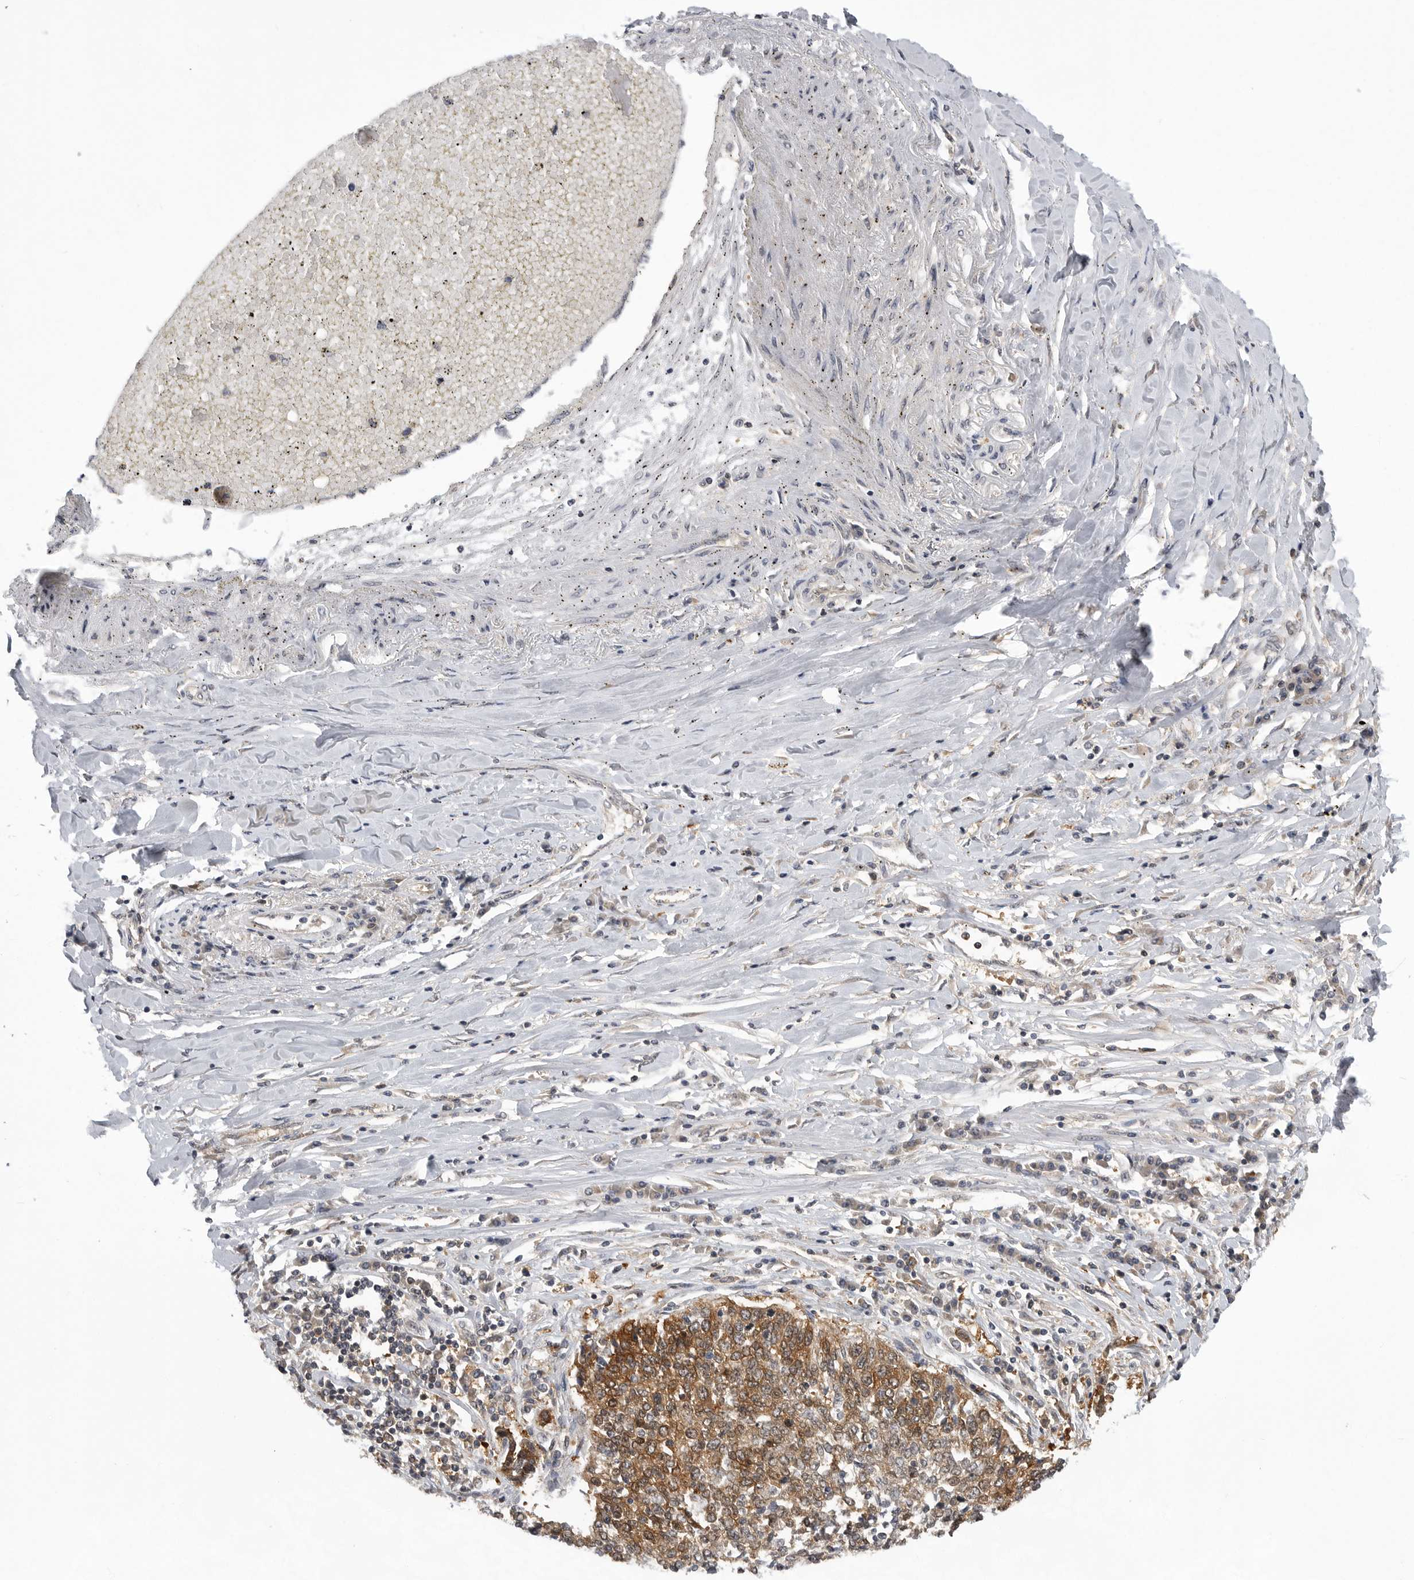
{"staining": {"intensity": "moderate", "quantity": ">75%", "location": "cytoplasmic/membranous"}, "tissue": "lung cancer", "cell_type": "Tumor cells", "image_type": "cancer", "snomed": [{"axis": "morphology", "description": "Normal tissue, NOS"}, {"axis": "morphology", "description": "Squamous cell carcinoma, NOS"}, {"axis": "topography", "description": "Cartilage tissue"}, {"axis": "topography", "description": "Bronchus"}, {"axis": "topography", "description": "Lung"}, {"axis": "topography", "description": "Peripheral nerve tissue"}], "caption": "Lung squamous cell carcinoma stained with IHC displays moderate cytoplasmic/membranous expression in about >75% of tumor cells.", "gene": "CACYBP", "patient": {"sex": "female", "age": 49}}